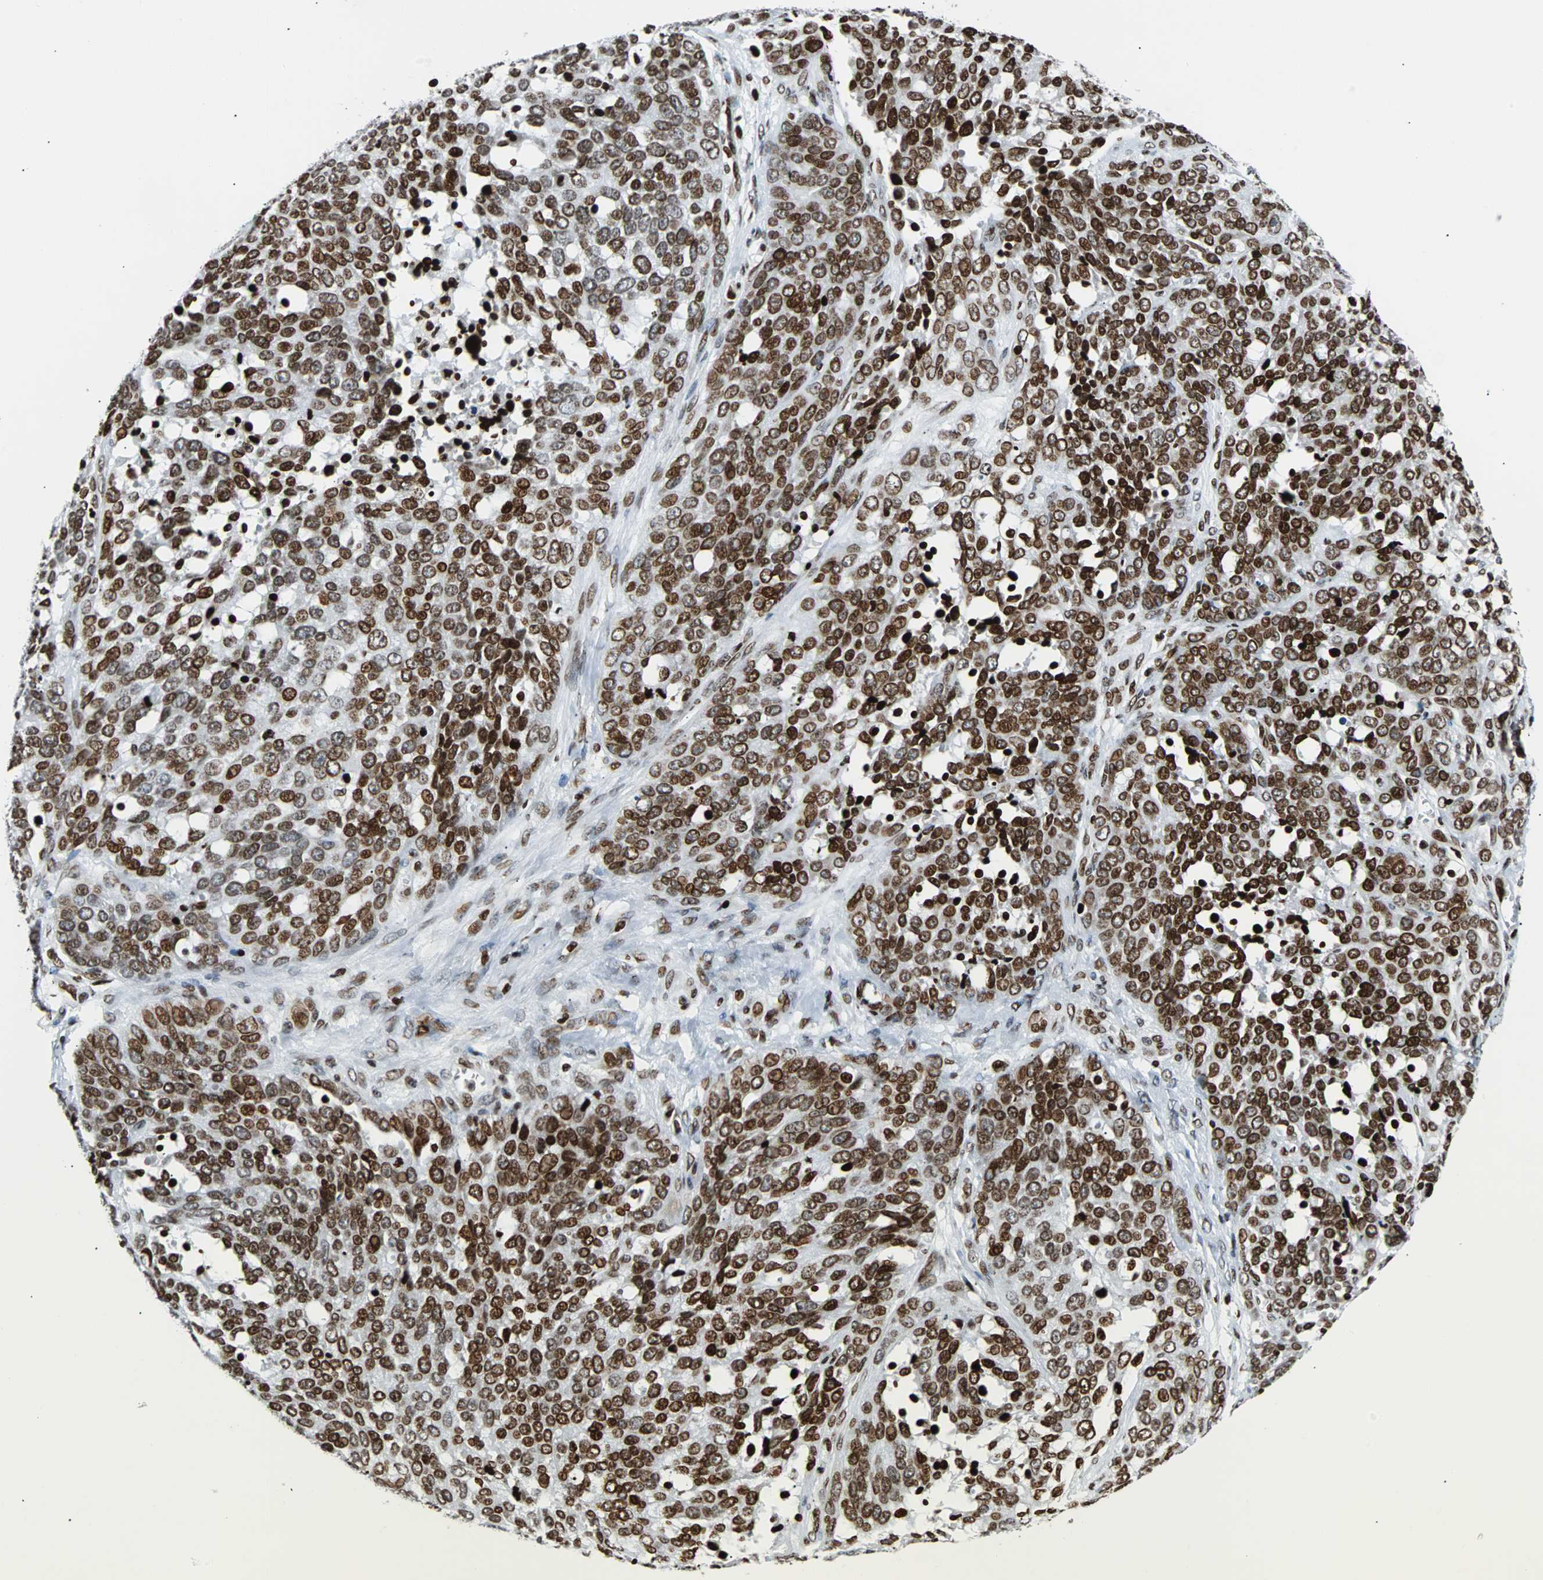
{"staining": {"intensity": "strong", "quantity": ">75%", "location": "nuclear"}, "tissue": "ovarian cancer", "cell_type": "Tumor cells", "image_type": "cancer", "snomed": [{"axis": "morphology", "description": "Cystadenocarcinoma, serous, NOS"}, {"axis": "topography", "description": "Ovary"}], "caption": "Immunohistochemical staining of ovarian serous cystadenocarcinoma shows high levels of strong nuclear positivity in approximately >75% of tumor cells. The staining was performed using DAB (3,3'-diaminobenzidine) to visualize the protein expression in brown, while the nuclei were stained in blue with hematoxylin (Magnification: 20x).", "gene": "ZNF131", "patient": {"sex": "female", "age": 44}}